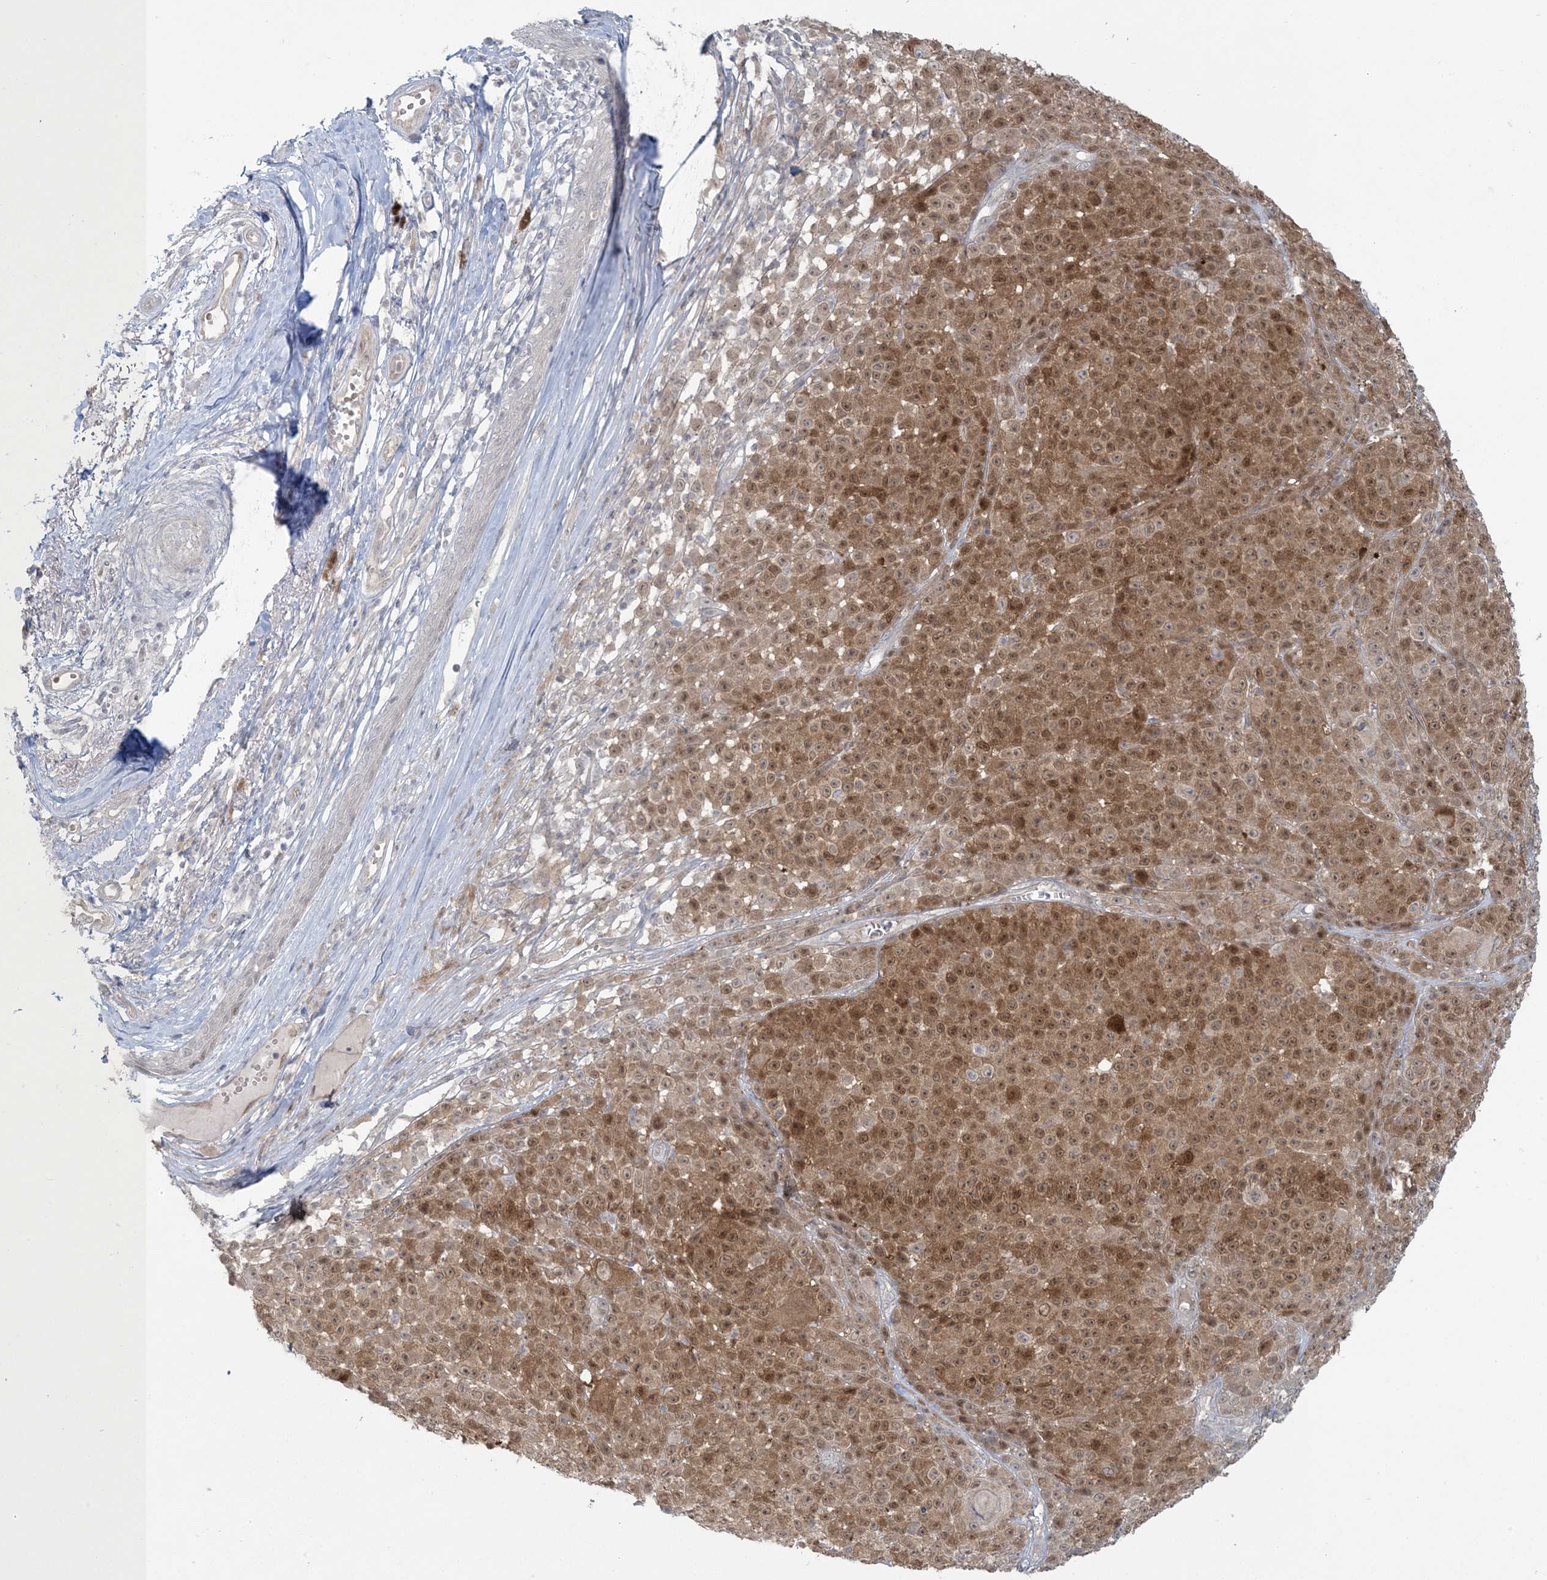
{"staining": {"intensity": "moderate", "quantity": ">75%", "location": "cytoplasmic/membranous,nuclear"}, "tissue": "melanoma", "cell_type": "Tumor cells", "image_type": "cancer", "snomed": [{"axis": "morphology", "description": "Malignant melanoma, NOS"}, {"axis": "topography", "description": "Skin"}], "caption": "A high-resolution photomicrograph shows IHC staining of malignant melanoma, which exhibits moderate cytoplasmic/membranous and nuclear staining in approximately >75% of tumor cells. (DAB = brown stain, brightfield microscopy at high magnification).", "gene": "NRBP2", "patient": {"sex": "female", "age": 94}}